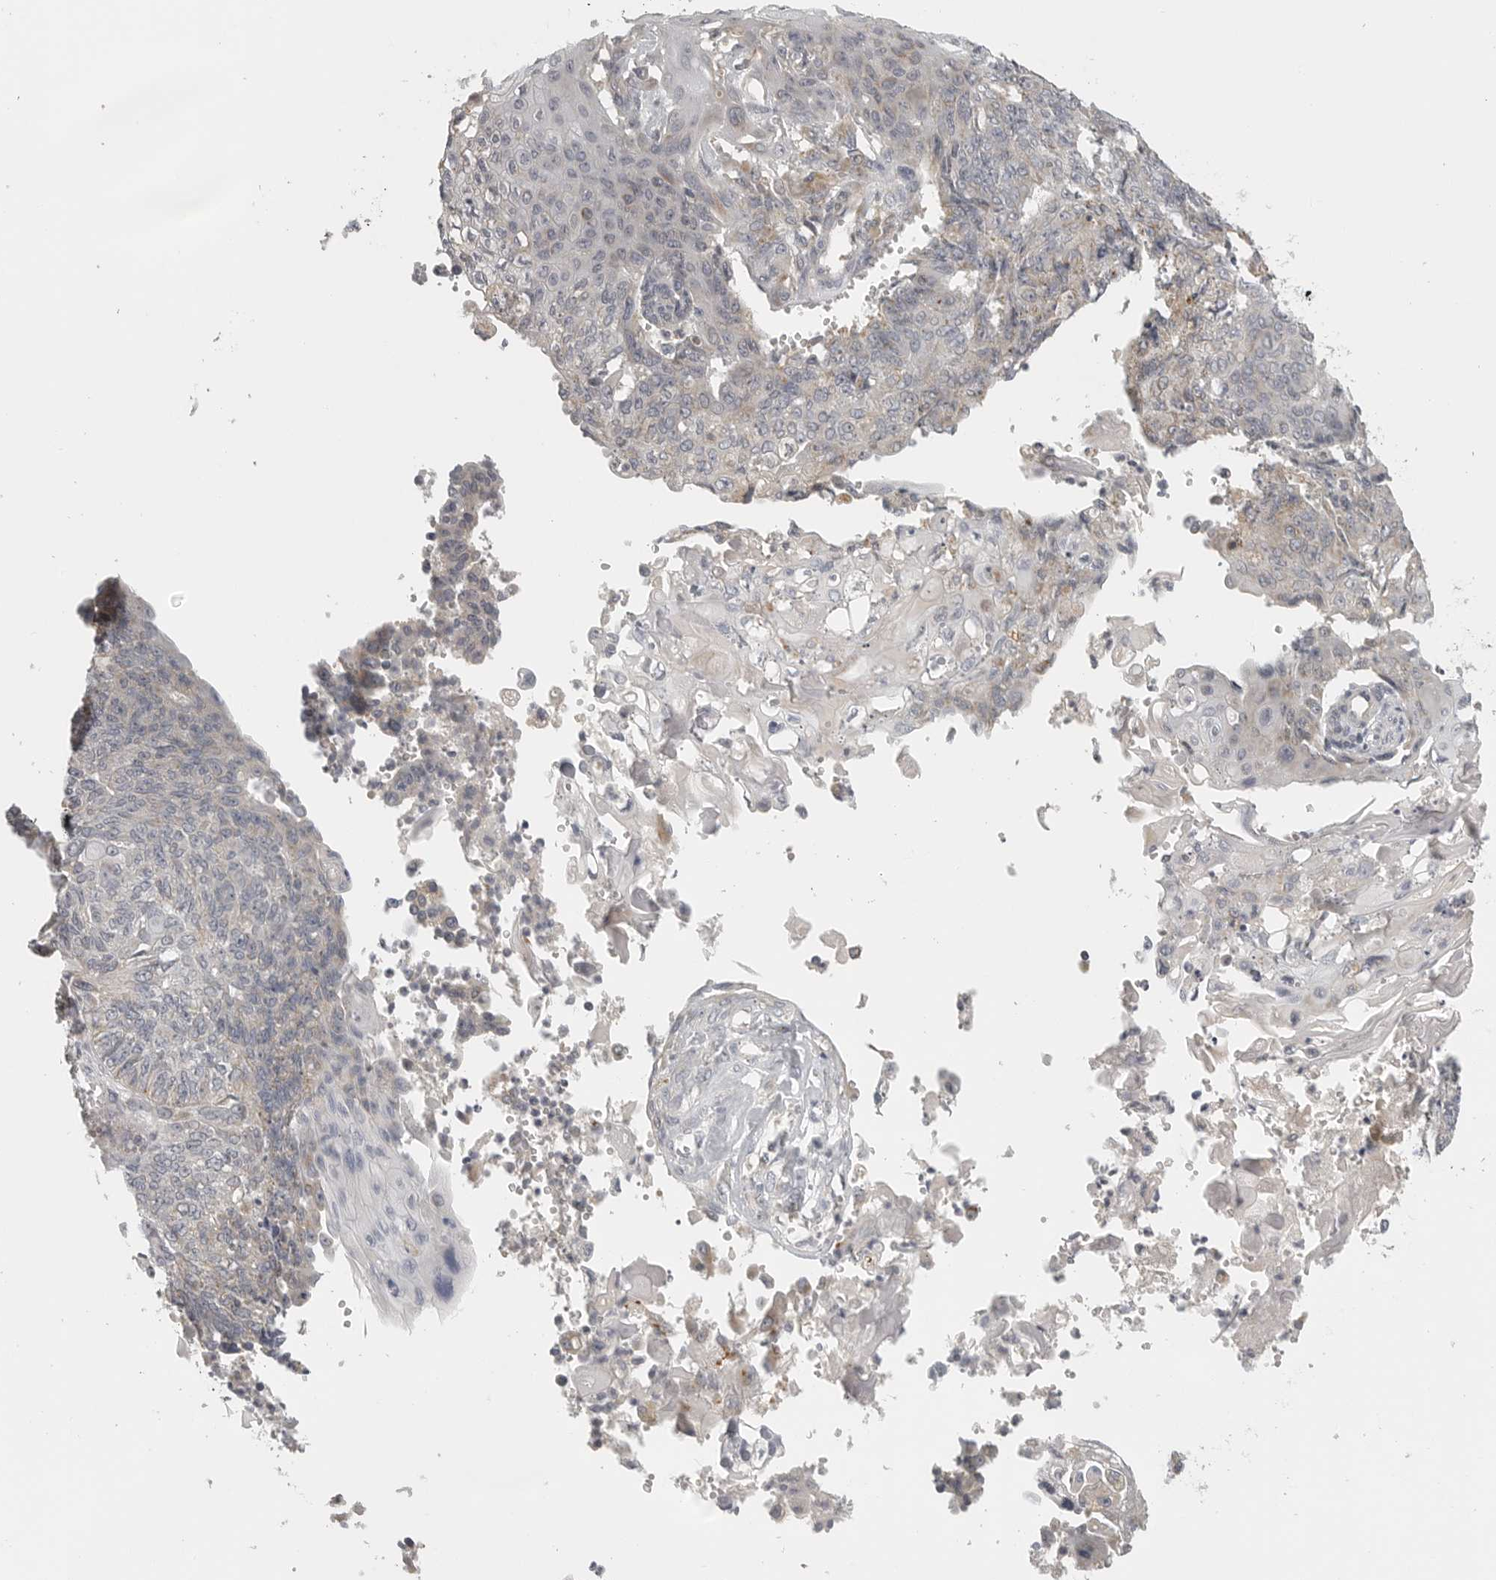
{"staining": {"intensity": "negative", "quantity": "none", "location": "none"}, "tissue": "endometrial cancer", "cell_type": "Tumor cells", "image_type": "cancer", "snomed": [{"axis": "morphology", "description": "Adenocarcinoma, NOS"}, {"axis": "topography", "description": "Endometrium"}], "caption": "This is a micrograph of immunohistochemistry (IHC) staining of endometrial adenocarcinoma, which shows no staining in tumor cells.", "gene": "RXFP3", "patient": {"sex": "female", "age": 32}}